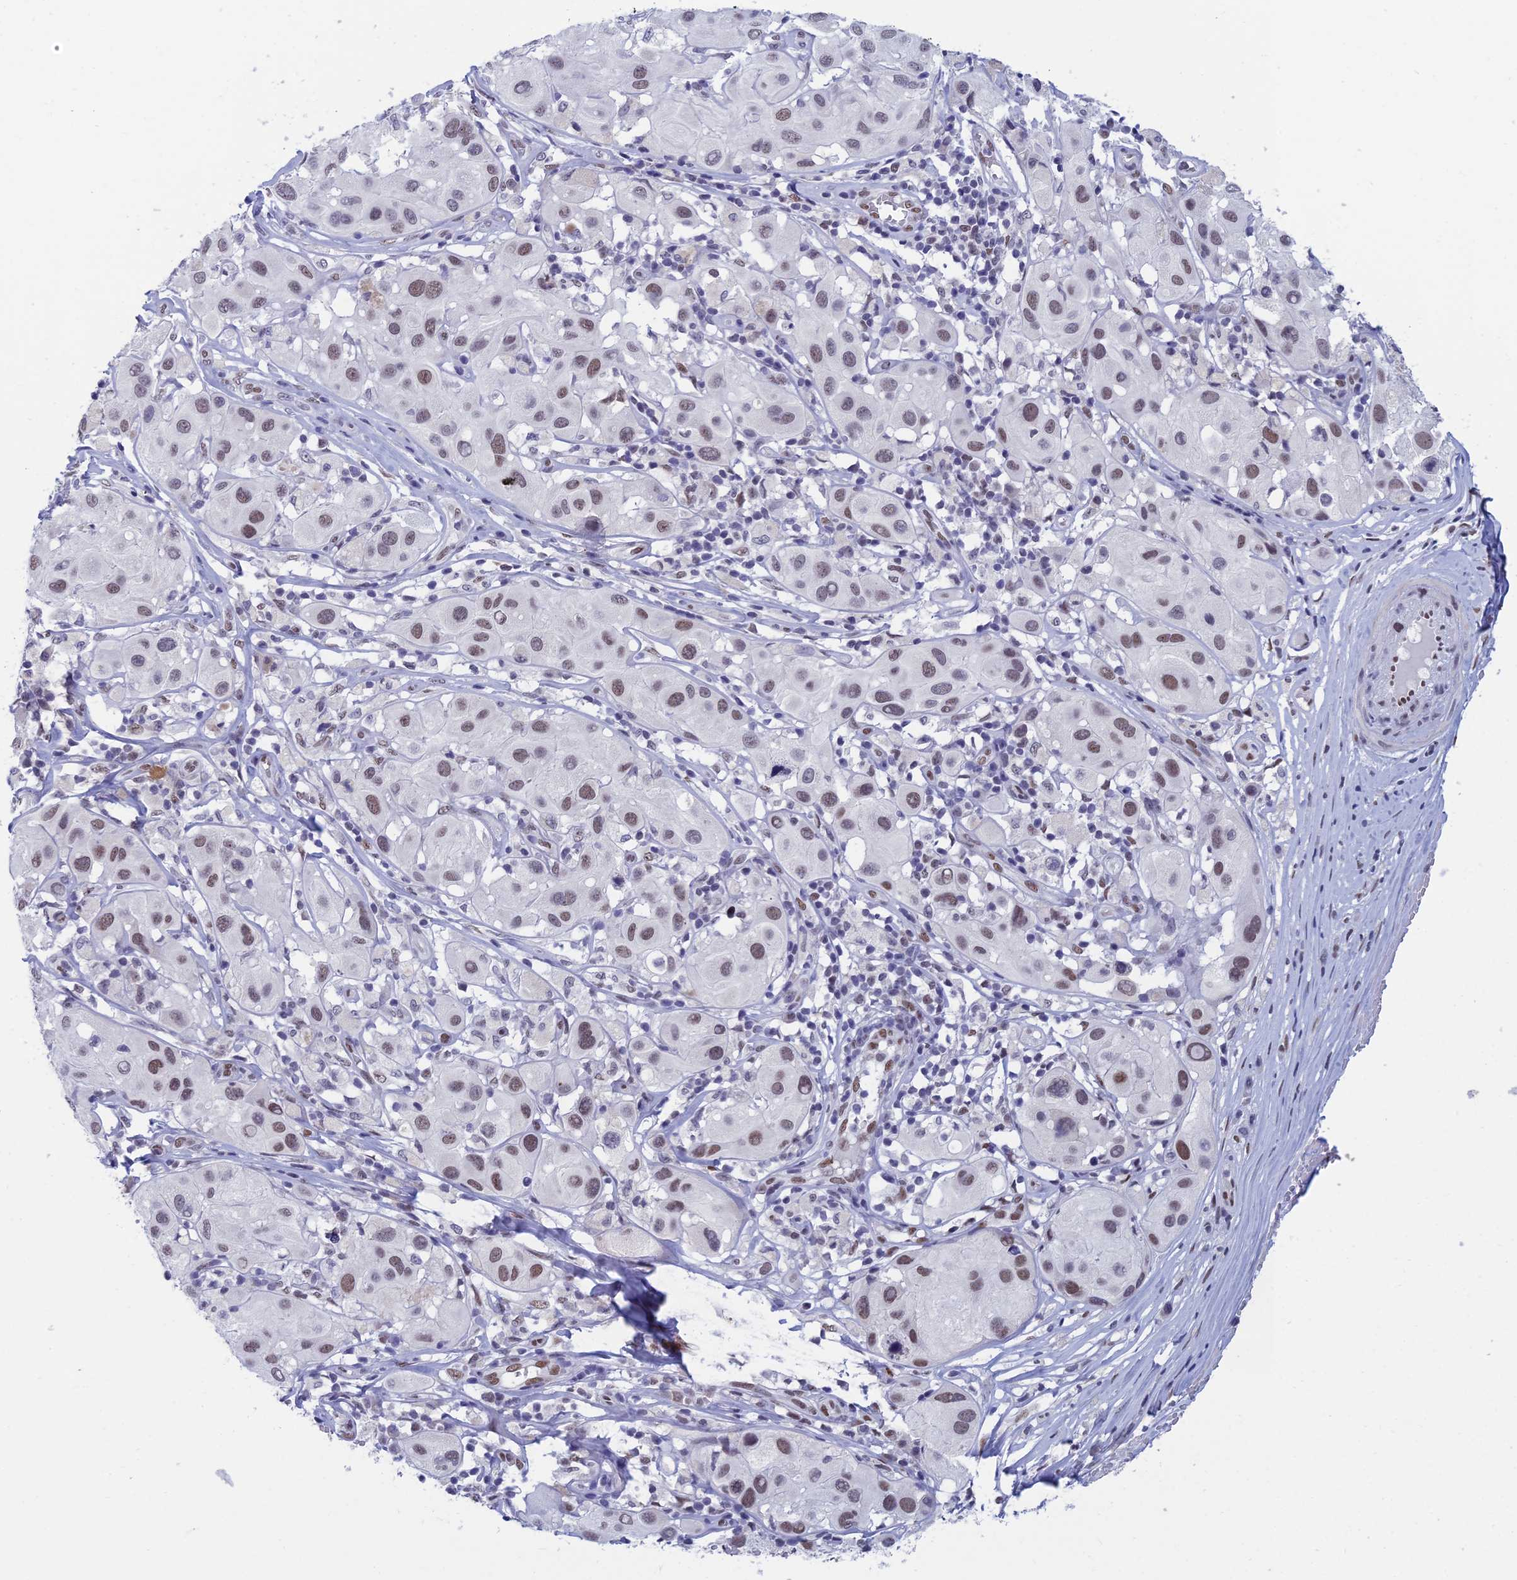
{"staining": {"intensity": "moderate", "quantity": "25%-75%", "location": "nuclear"}, "tissue": "melanoma", "cell_type": "Tumor cells", "image_type": "cancer", "snomed": [{"axis": "morphology", "description": "Malignant melanoma, Metastatic site"}, {"axis": "topography", "description": "Skin"}], "caption": "IHC photomicrograph of human malignant melanoma (metastatic site) stained for a protein (brown), which shows medium levels of moderate nuclear positivity in approximately 25%-75% of tumor cells.", "gene": "NABP2", "patient": {"sex": "male", "age": 41}}